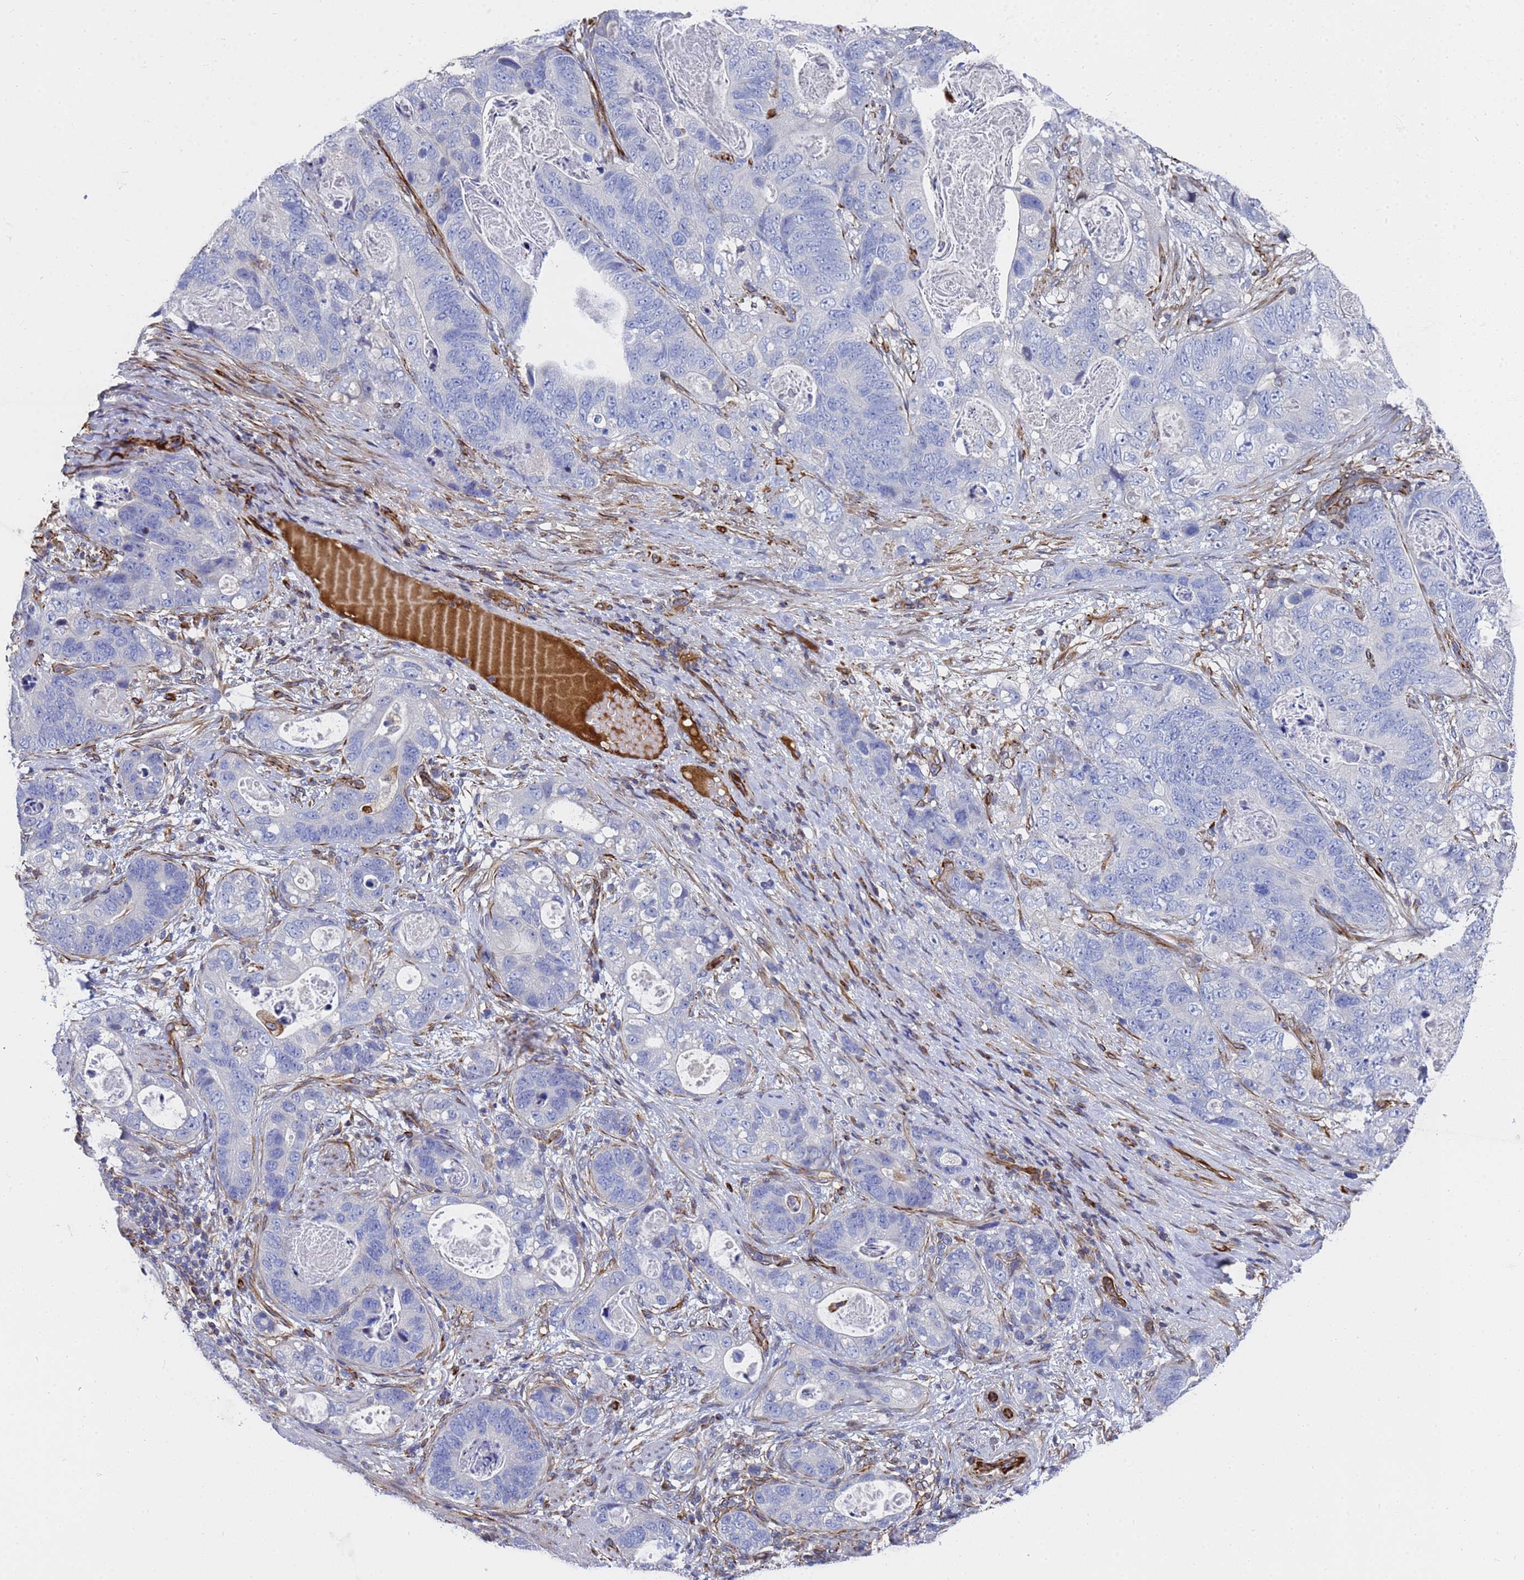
{"staining": {"intensity": "negative", "quantity": "none", "location": "none"}, "tissue": "stomach cancer", "cell_type": "Tumor cells", "image_type": "cancer", "snomed": [{"axis": "morphology", "description": "Normal tissue, NOS"}, {"axis": "morphology", "description": "Adenocarcinoma, NOS"}, {"axis": "topography", "description": "Stomach"}], "caption": "The IHC micrograph has no significant positivity in tumor cells of adenocarcinoma (stomach) tissue. Nuclei are stained in blue.", "gene": "SYT13", "patient": {"sex": "female", "age": 89}}